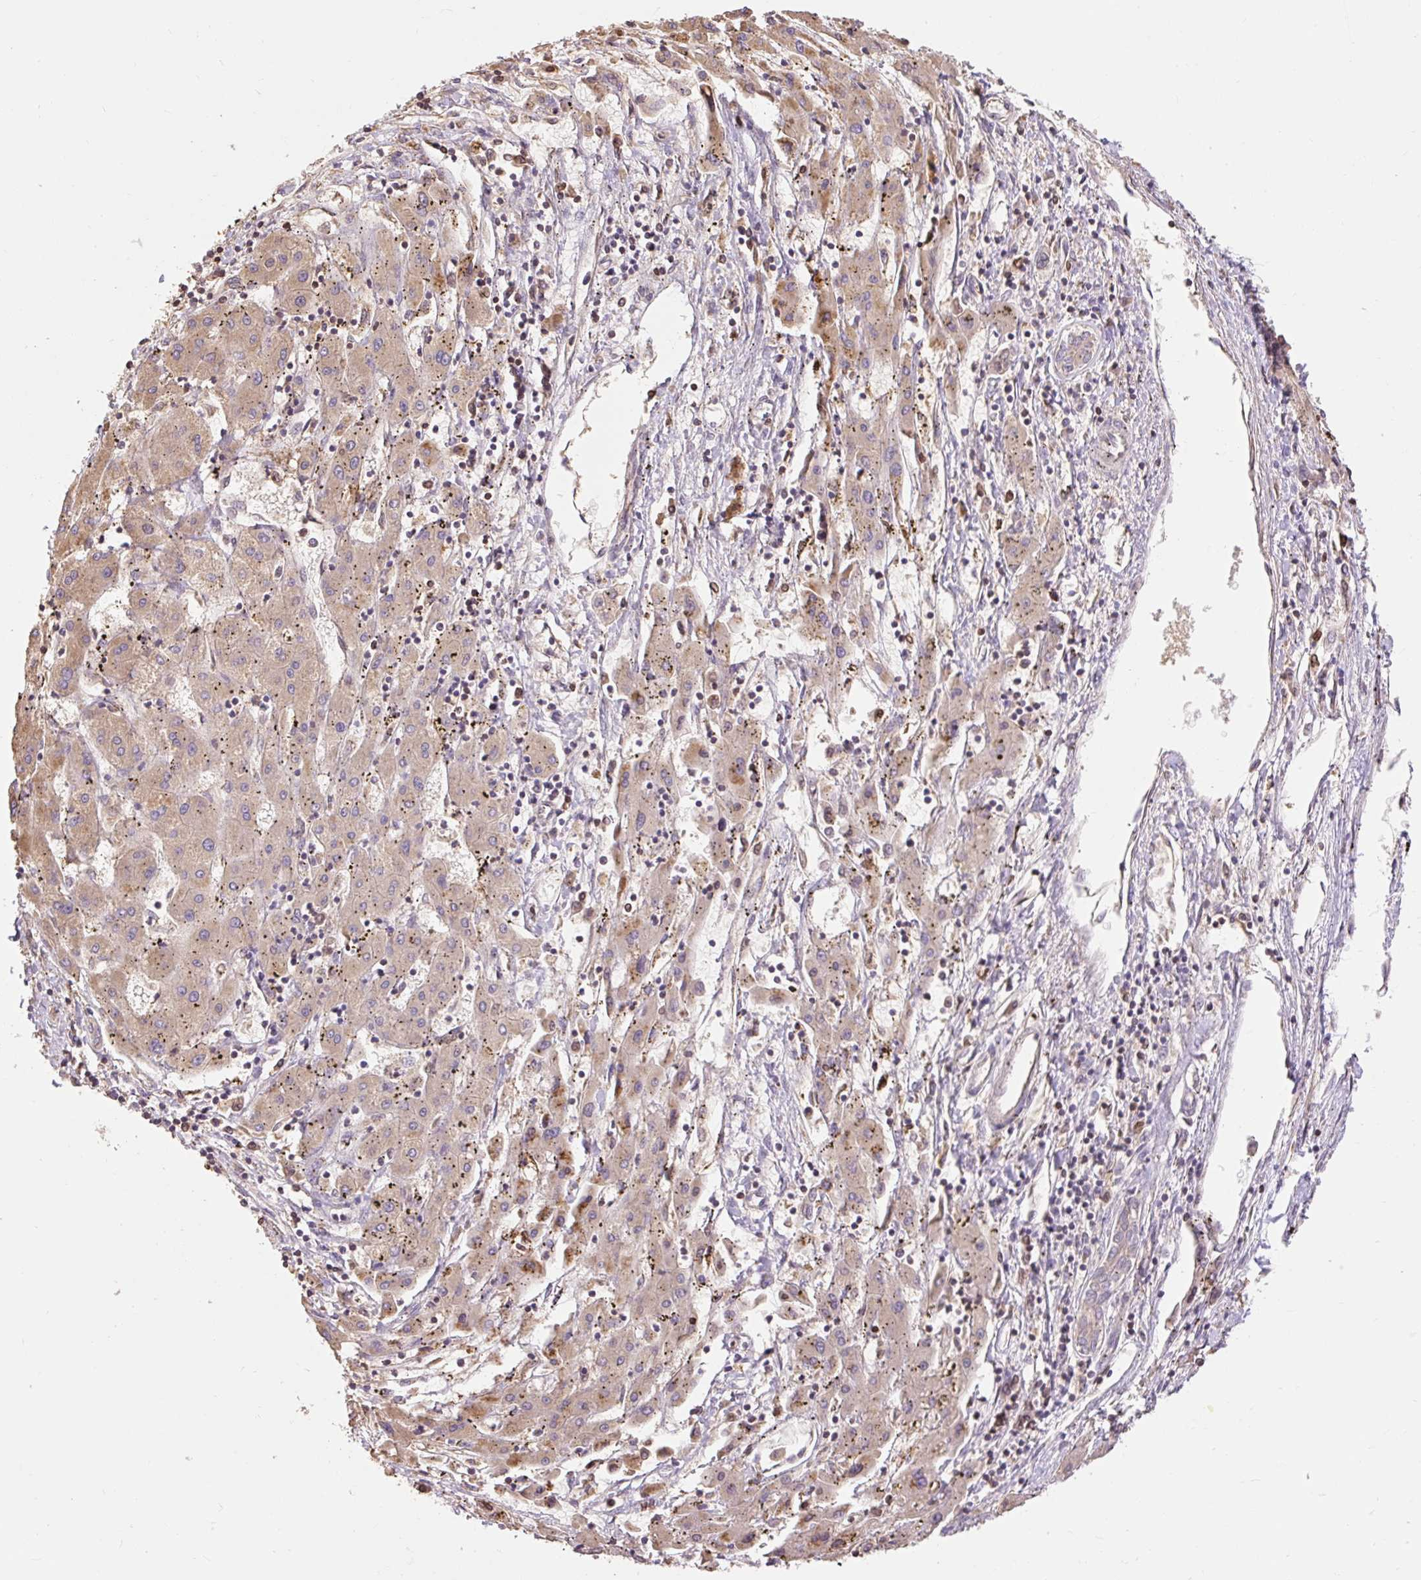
{"staining": {"intensity": "weak", "quantity": ">75%", "location": "cytoplasmic/membranous"}, "tissue": "liver cancer", "cell_type": "Tumor cells", "image_type": "cancer", "snomed": [{"axis": "morphology", "description": "Carcinoma, Hepatocellular, NOS"}, {"axis": "topography", "description": "Liver"}], "caption": "A micrograph showing weak cytoplasmic/membranous positivity in about >75% of tumor cells in liver hepatocellular carcinoma, as visualized by brown immunohistochemical staining.", "gene": "DESI1", "patient": {"sex": "male", "age": 72}}